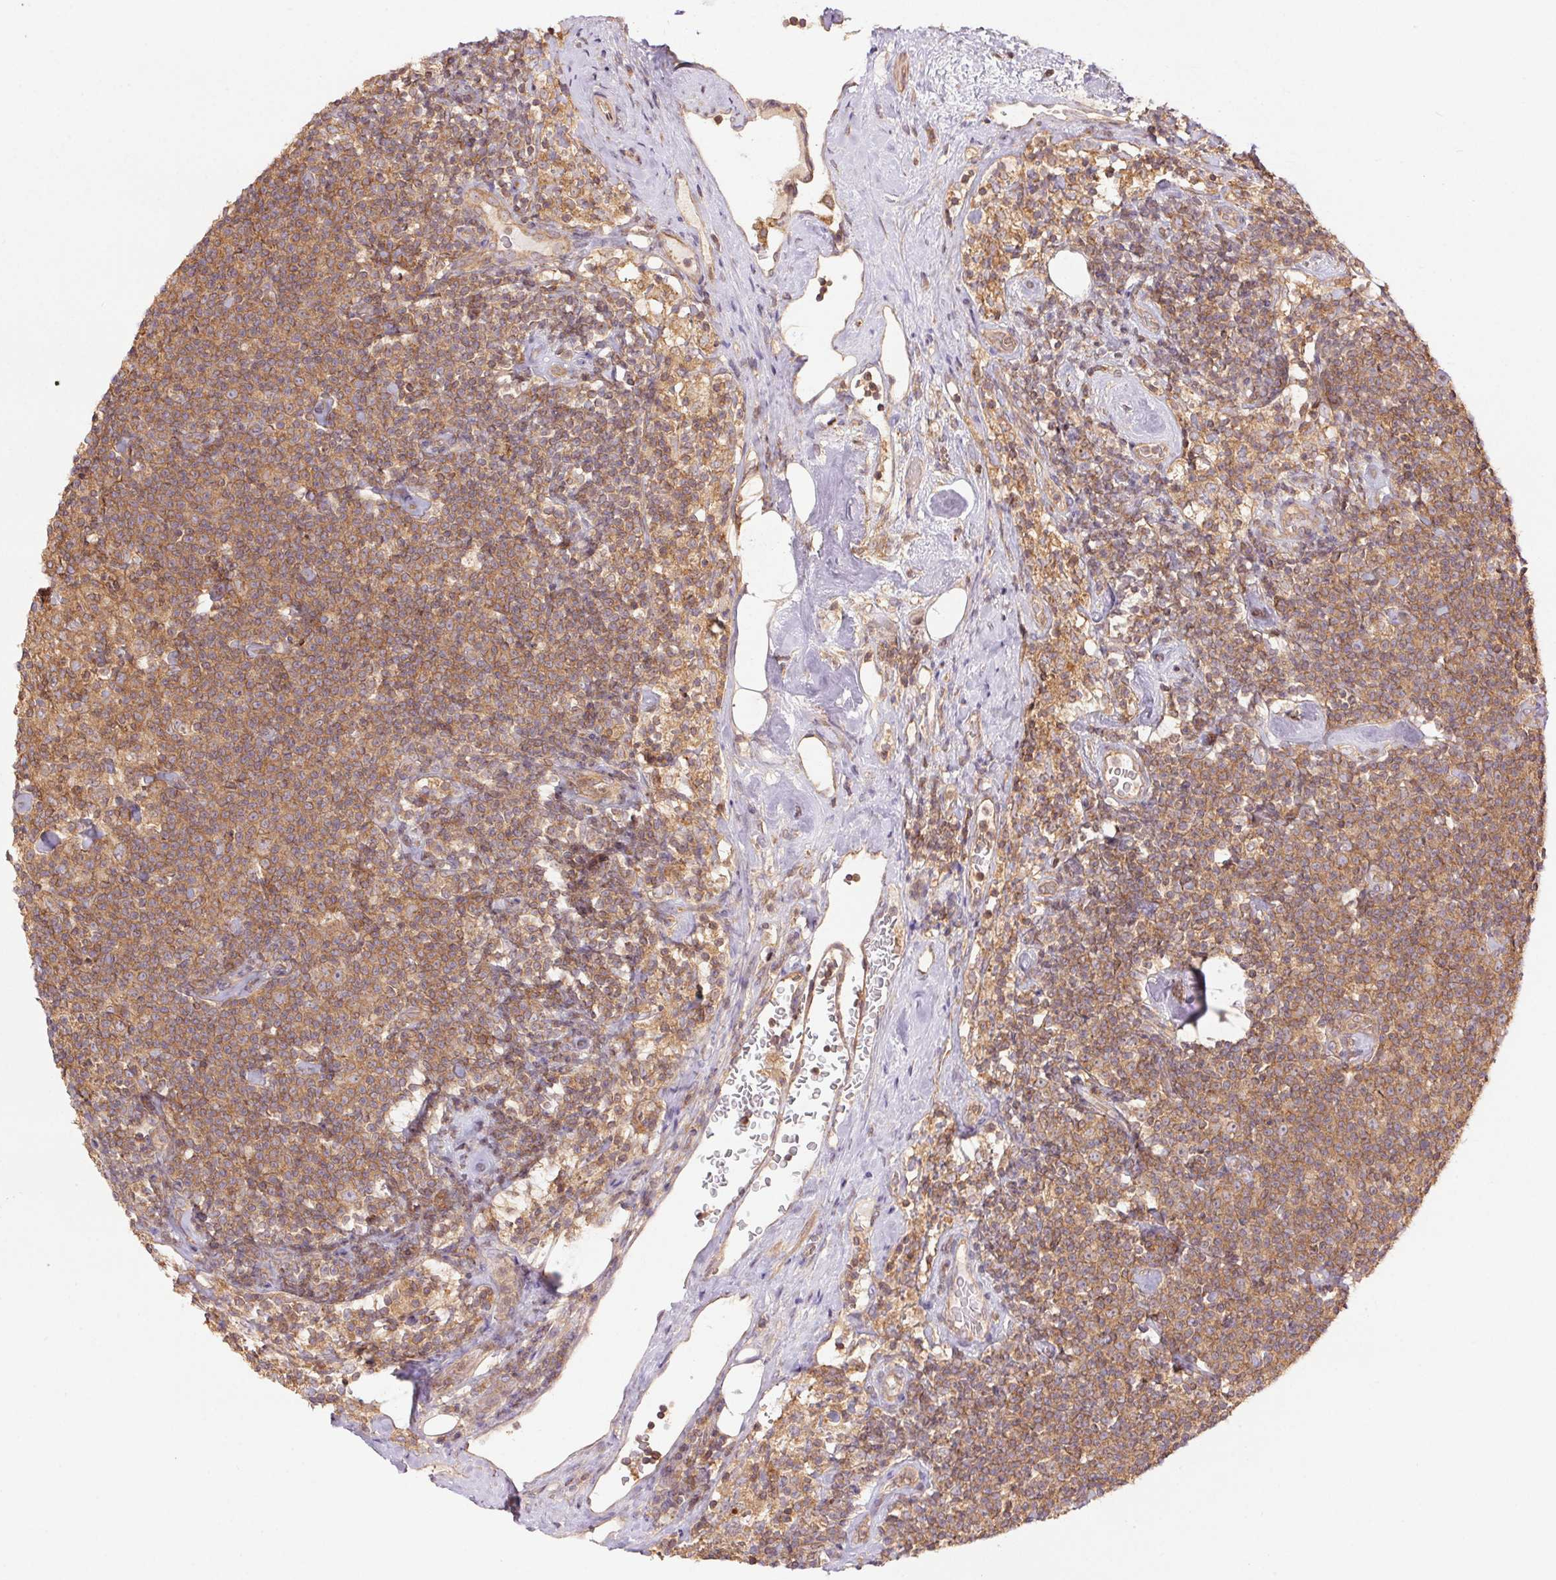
{"staining": {"intensity": "moderate", "quantity": ">75%", "location": "cytoplasmic/membranous"}, "tissue": "lymphoma", "cell_type": "Tumor cells", "image_type": "cancer", "snomed": [{"axis": "morphology", "description": "Malignant lymphoma, non-Hodgkin's type, Low grade"}, {"axis": "topography", "description": "Lymph node"}], "caption": "Malignant lymphoma, non-Hodgkin's type (low-grade) stained with a protein marker demonstrates moderate staining in tumor cells.", "gene": "TUBA3D", "patient": {"sex": "male", "age": 81}}